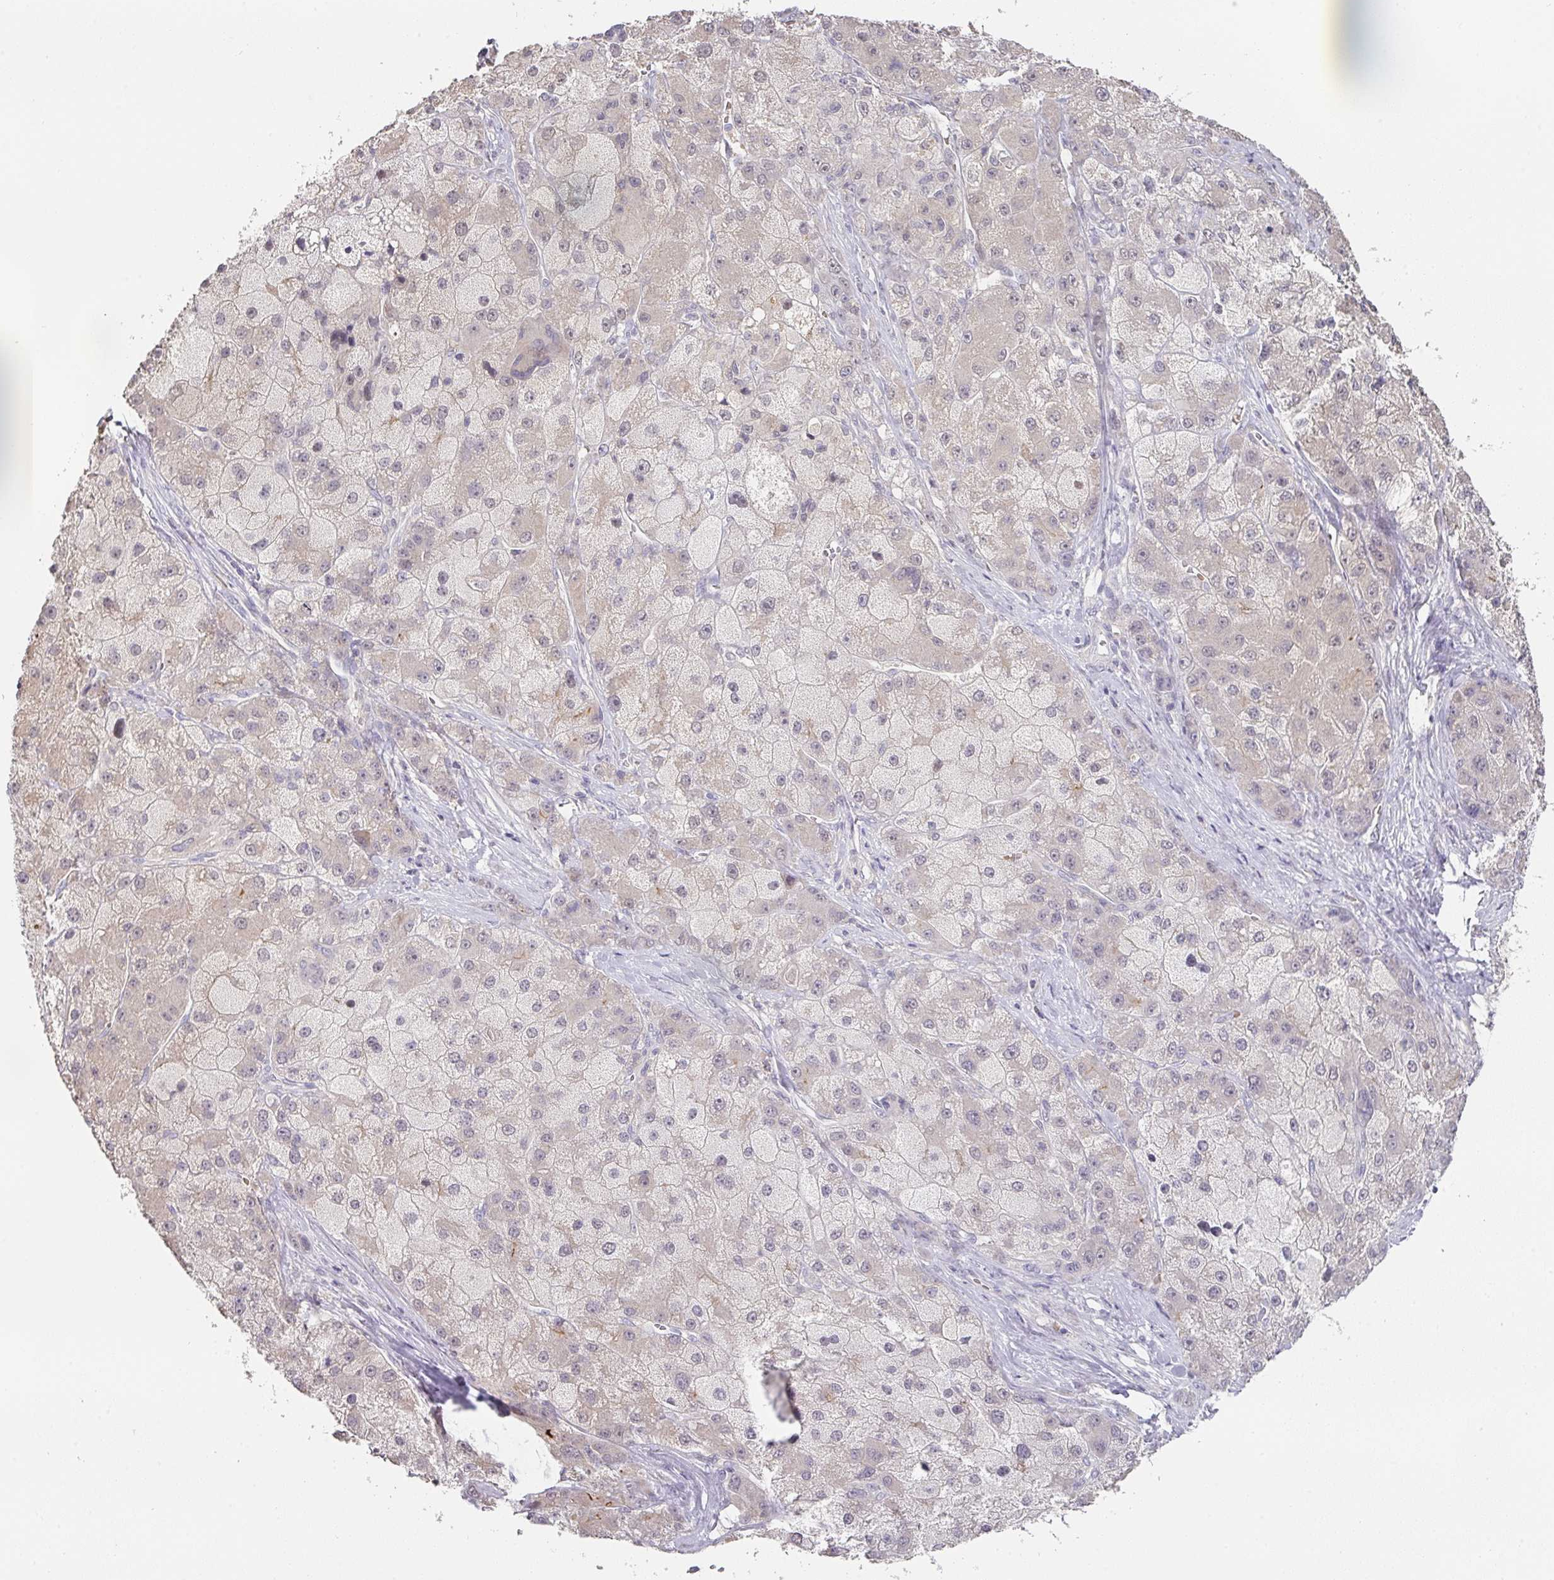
{"staining": {"intensity": "negative", "quantity": "none", "location": "none"}, "tissue": "liver cancer", "cell_type": "Tumor cells", "image_type": "cancer", "snomed": [{"axis": "morphology", "description": "Carcinoma, Hepatocellular, NOS"}, {"axis": "topography", "description": "Liver"}], "caption": "IHC of human hepatocellular carcinoma (liver) demonstrates no expression in tumor cells.", "gene": "FOXN4", "patient": {"sex": "male", "age": 67}}